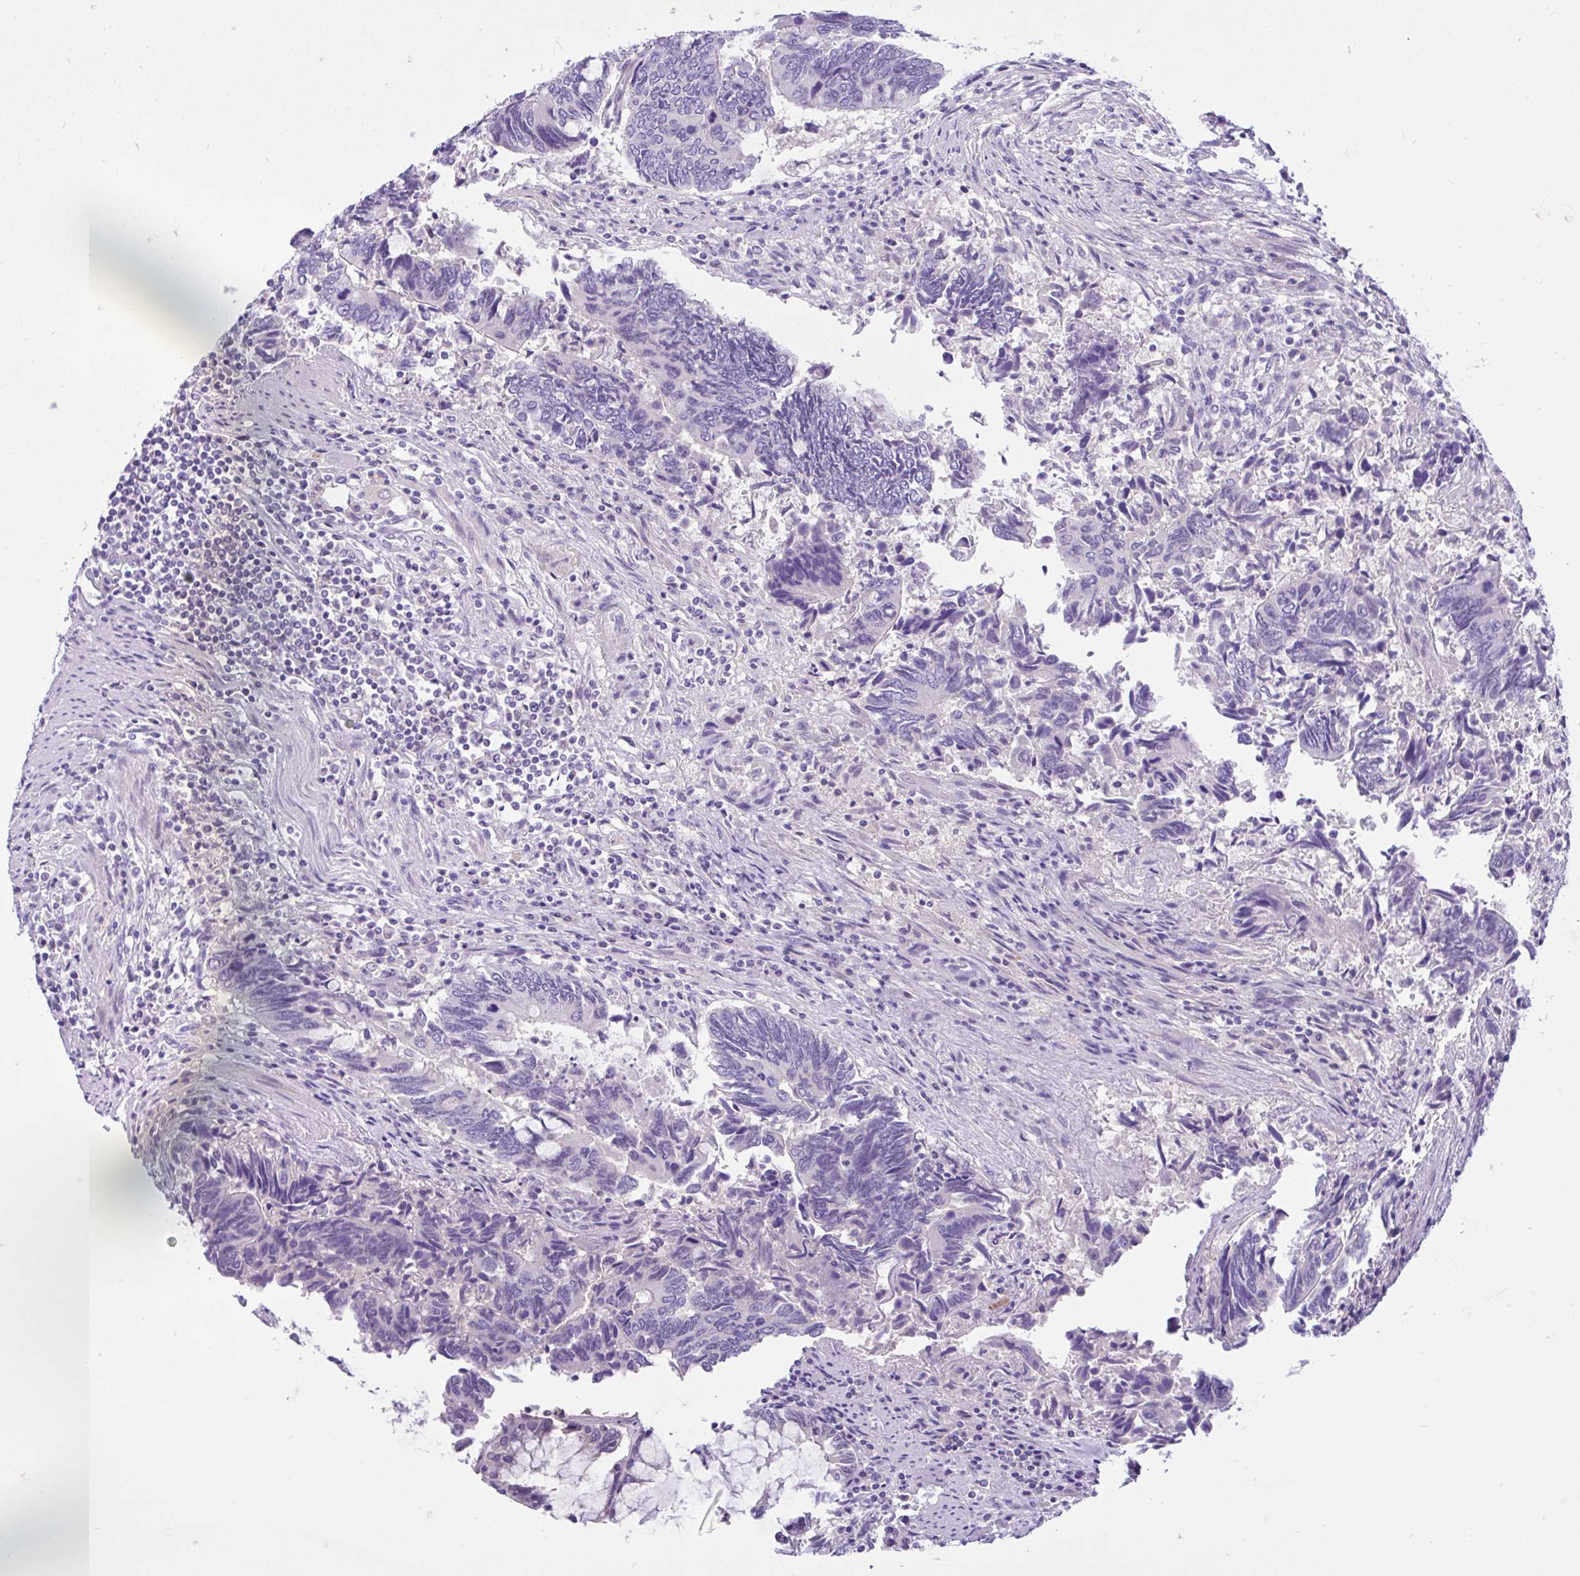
{"staining": {"intensity": "negative", "quantity": "none", "location": "none"}, "tissue": "colorectal cancer", "cell_type": "Tumor cells", "image_type": "cancer", "snomed": [{"axis": "morphology", "description": "Adenocarcinoma, NOS"}, {"axis": "topography", "description": "Colon"}], "caption": "An immunohistochemistry micrograph of colorectal cancer is shown. There is no staining in tumor cells of colorectal cancer. (DAB (3,3'-diaminobenzidine) immunohistochemistry, high magnification).", "gene": "ANO4", "patient": {"sex": "male", "age": 87}}